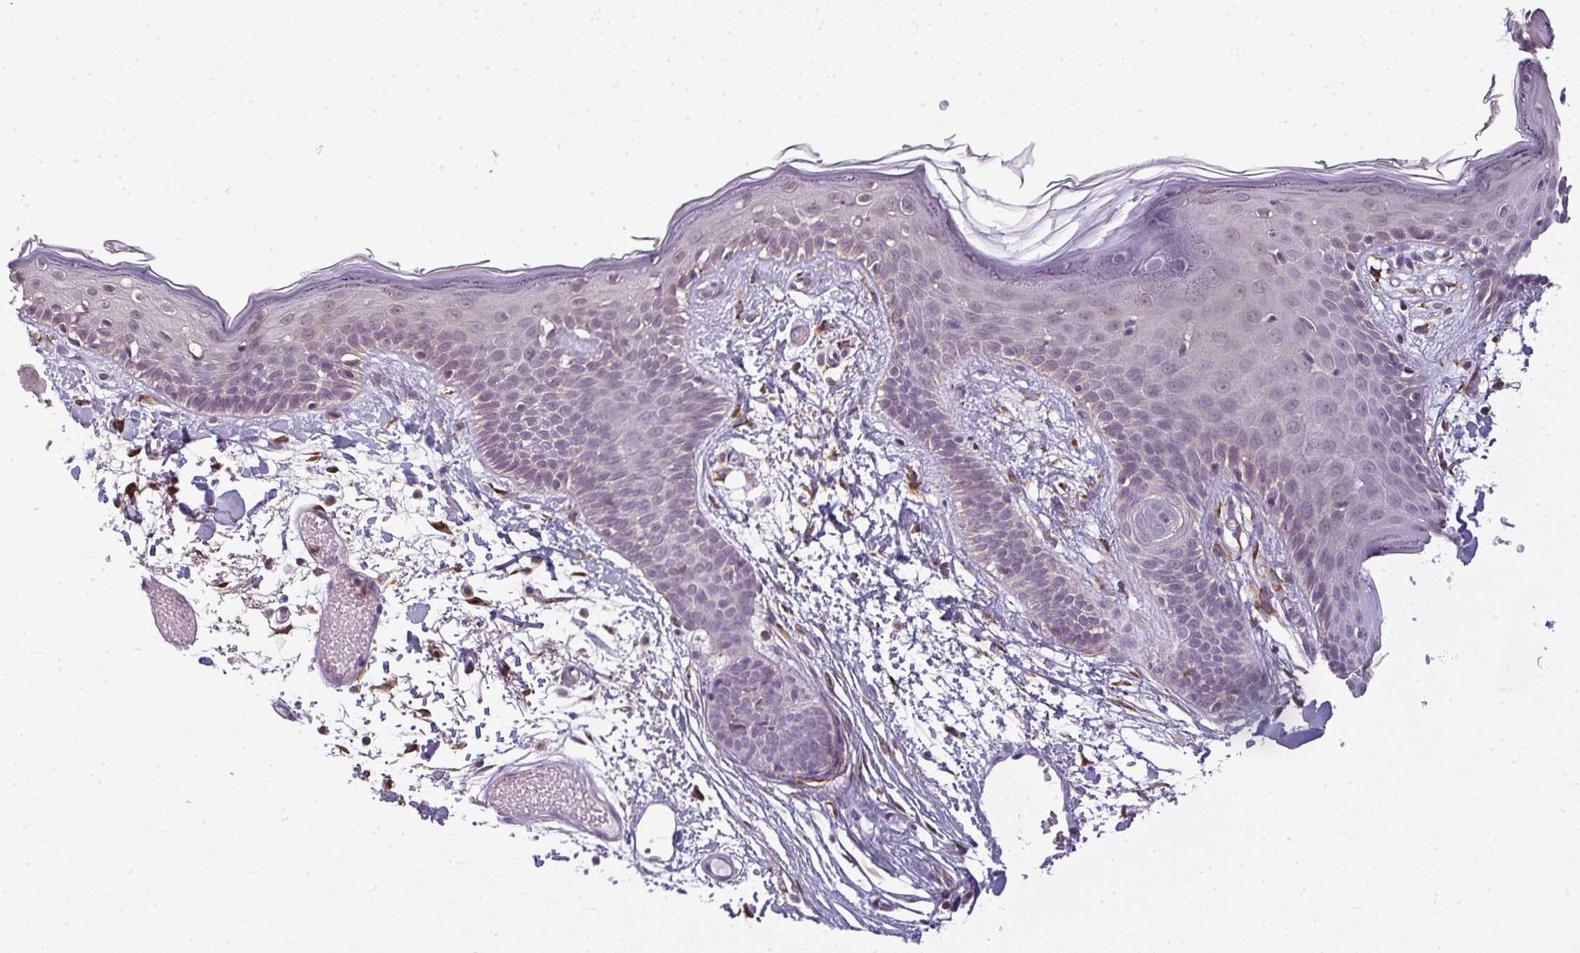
{"staining": {"intensity": "negative", "quantity": "none", "location": "none"}, "tissue": "skin", "cell_type": "Fibroblasts", "image_type": "normal", "snomed": [{"axis": "morphology", "description": "Normal tissue, NOS"}, {"axis": "topography", "description": "Skin"}], "caption": "This is an immunohistochemistry micrograph of unremarkable human skin. There is no staining in fibroblasts.", "gene": "CXCR1", "patient": {"sex": "male", "age": 79}}